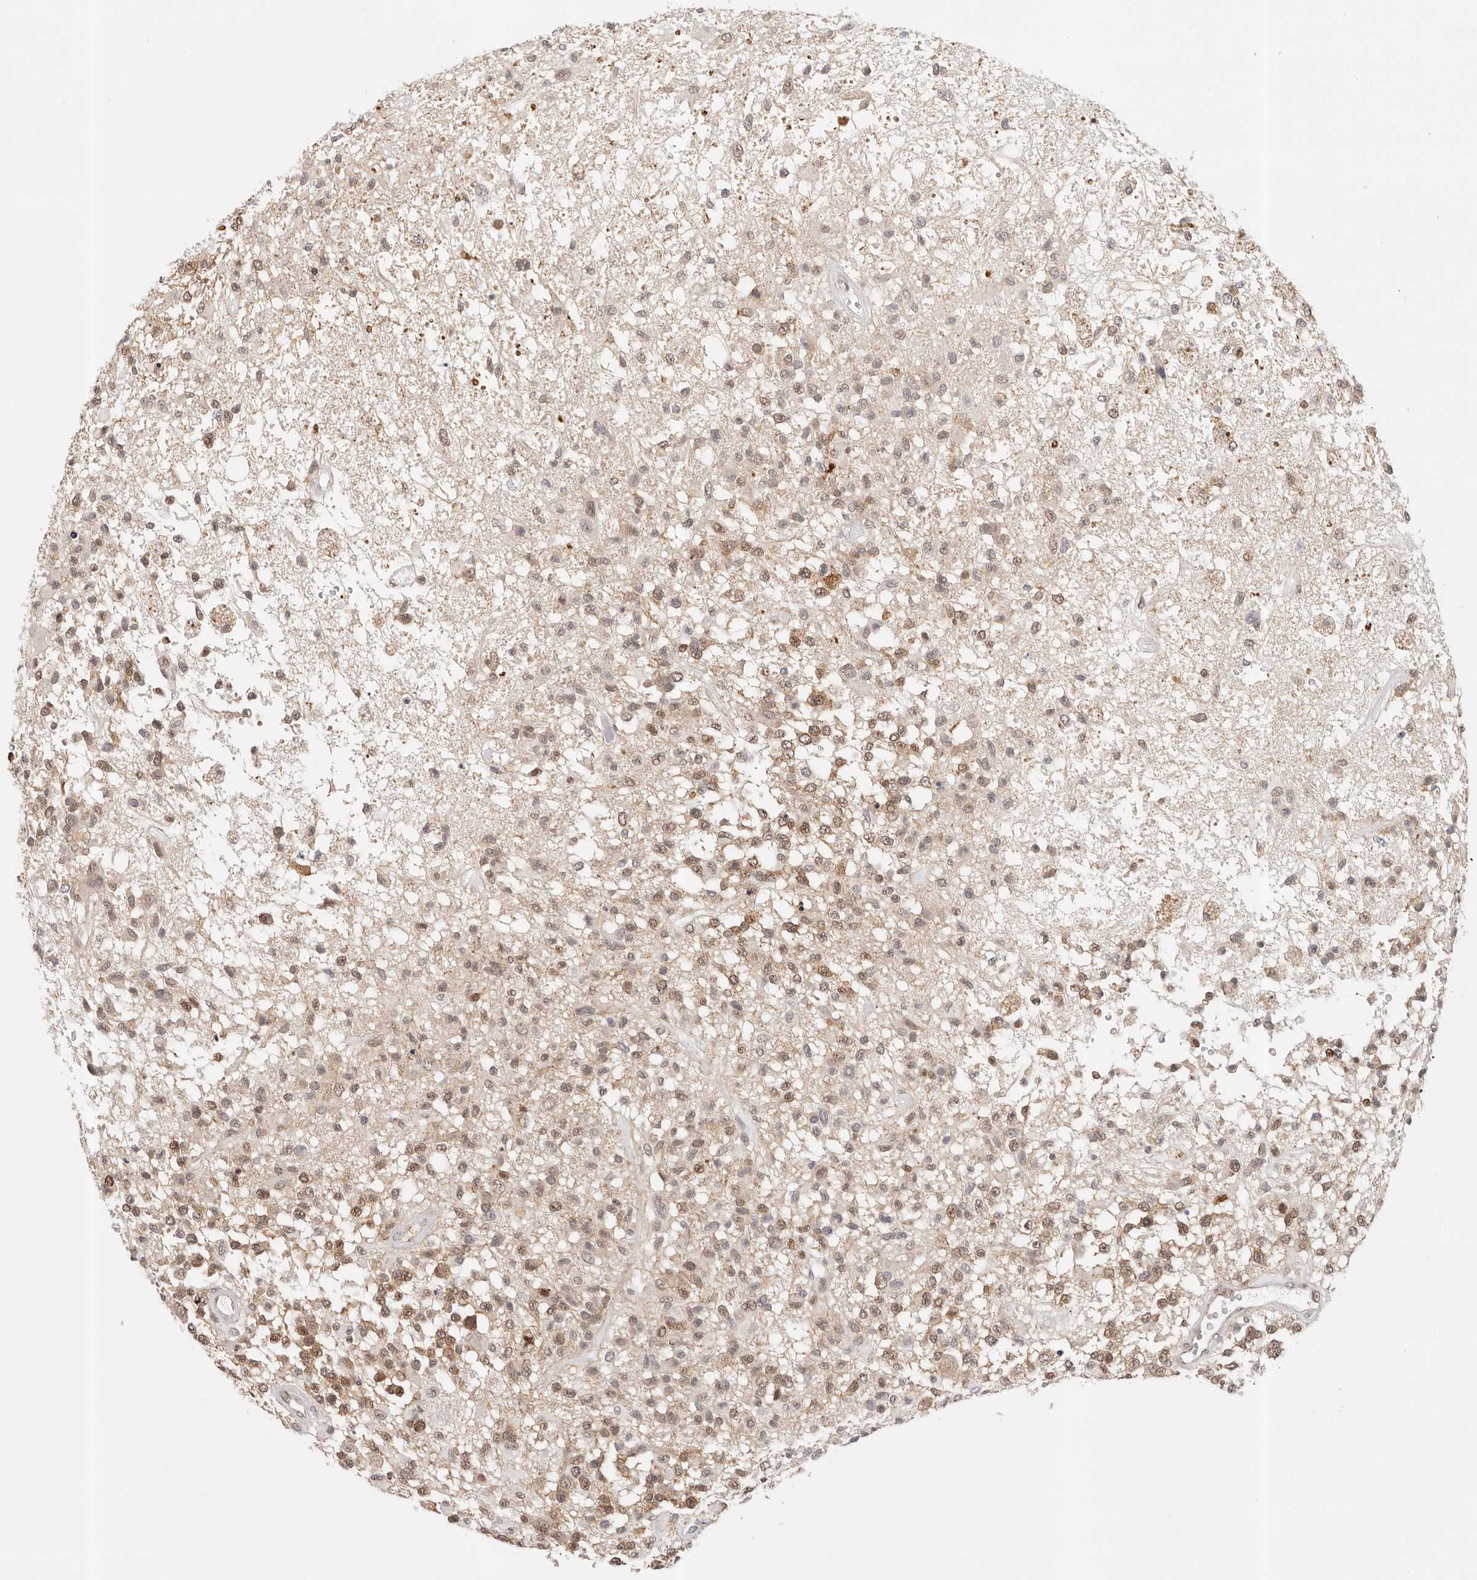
{"staining": {"intensity": "moderate", "quantity": ">75%", "location": "cytoplasmic/membranous,nuclear"}, "tissue": "glioma", "cell_type": "Tumor cells", "image_type": "cancer", "snomed": [{"axis": "morphology", "description": "Glioma, malignant, High grade"}, {"axis": "morphology", "description": "Glioblastoma, NOS"}, {"axis": "topography", "description": "Brain"}], "caption": "Immunohistochemical staining of glioma exhibits medium levels of moderate cytoplasmic/membranous and nuclear expression in approximately >75% of tumor cells. Immunohistochemistry stains the protein in brown and the nuclei are stained blue.", "gene": "AFDN", "patient": {"sex": "male", "age": 60}}